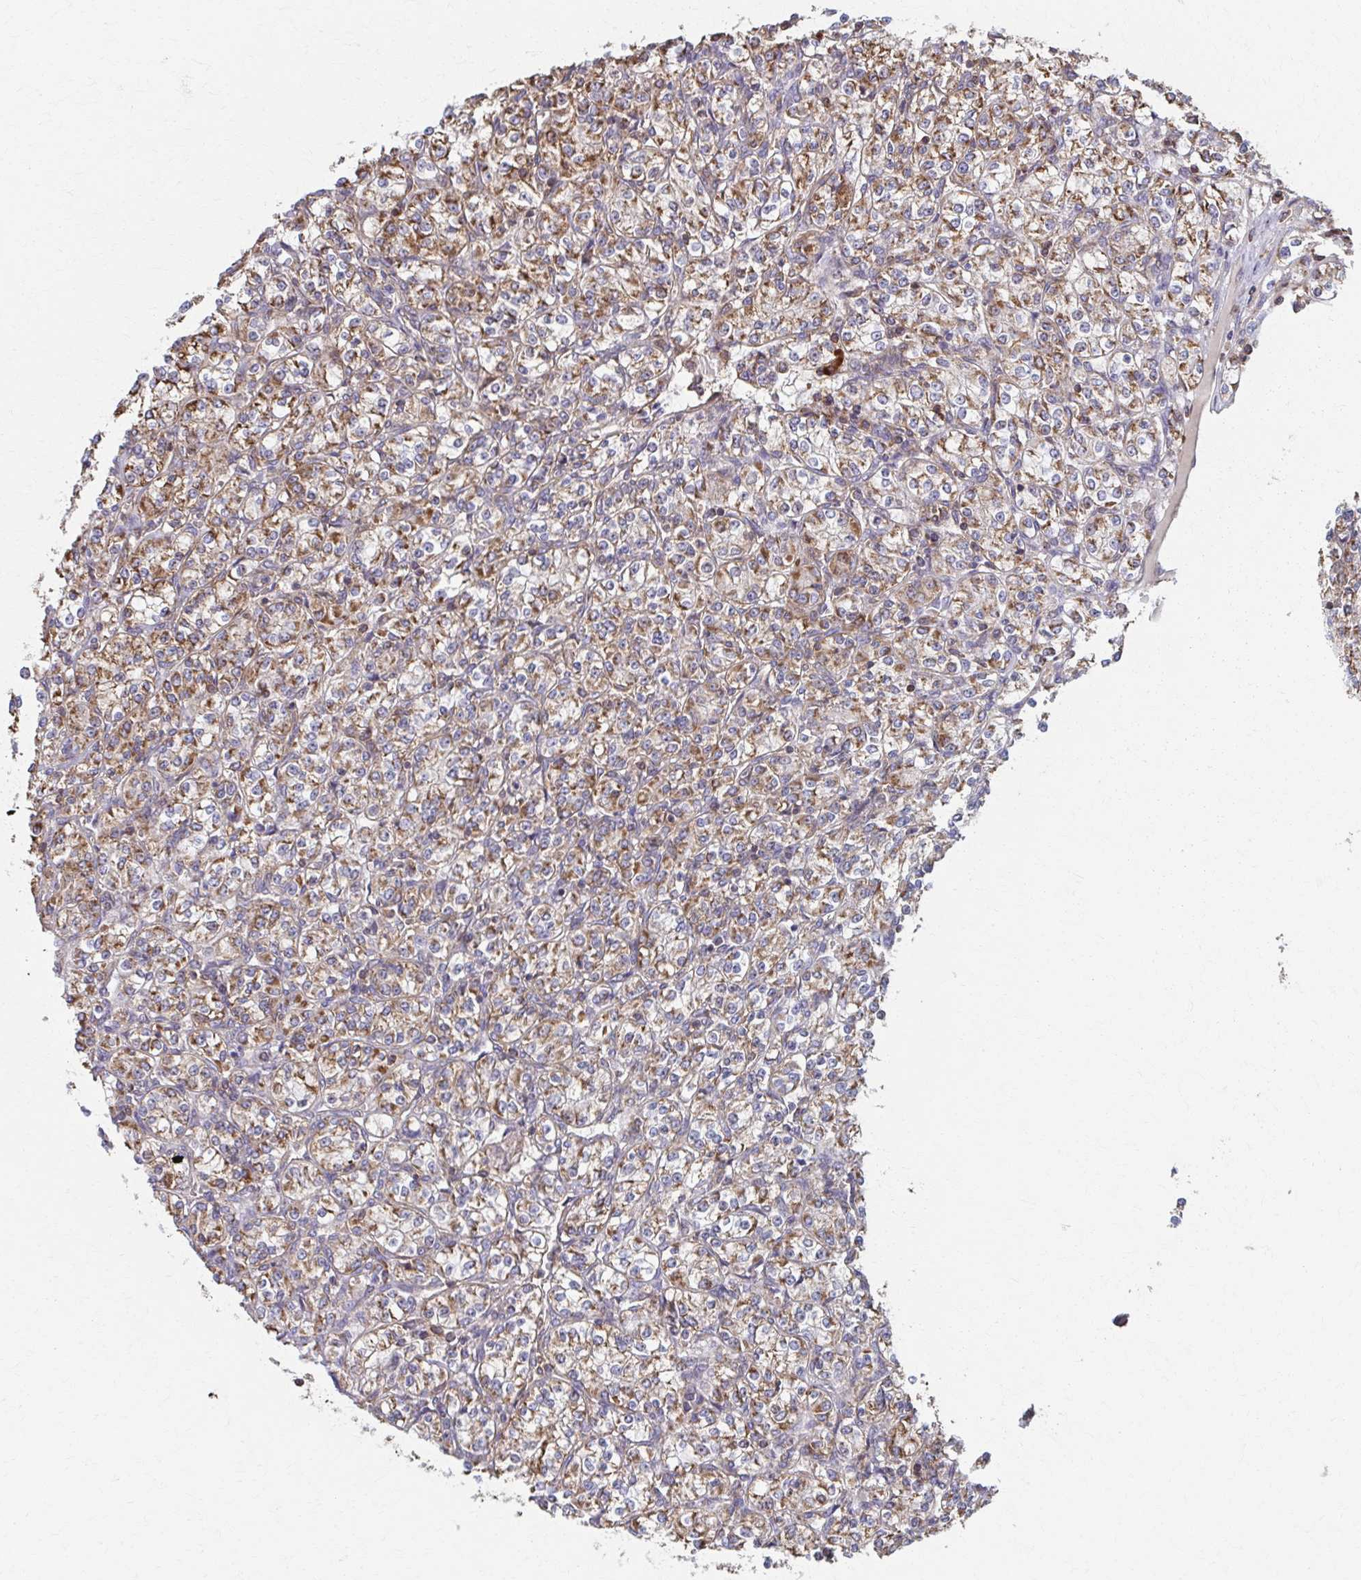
{"staining": {"intensity": "moderate", "quantity": ">75%", "location": "cytoplasmic/membranous"}, "tissue": "renal cancer", "cell_type": "Tumor cells", "image_type": "cancer", "snomed": [{"axis": "morphology", "description": "Adenocarcinoma, NOS"}, {"axis": "topography", "description": "Kidney"}], "caption": "The histopathology image shows a brown stain indicating the presence of a protein in the cytoplasmic/membranous of tumor cells in renal cancer (adenocarcinoma).", "gene": "KLHL34", "patient": {"sex": "male", "age": 77}}